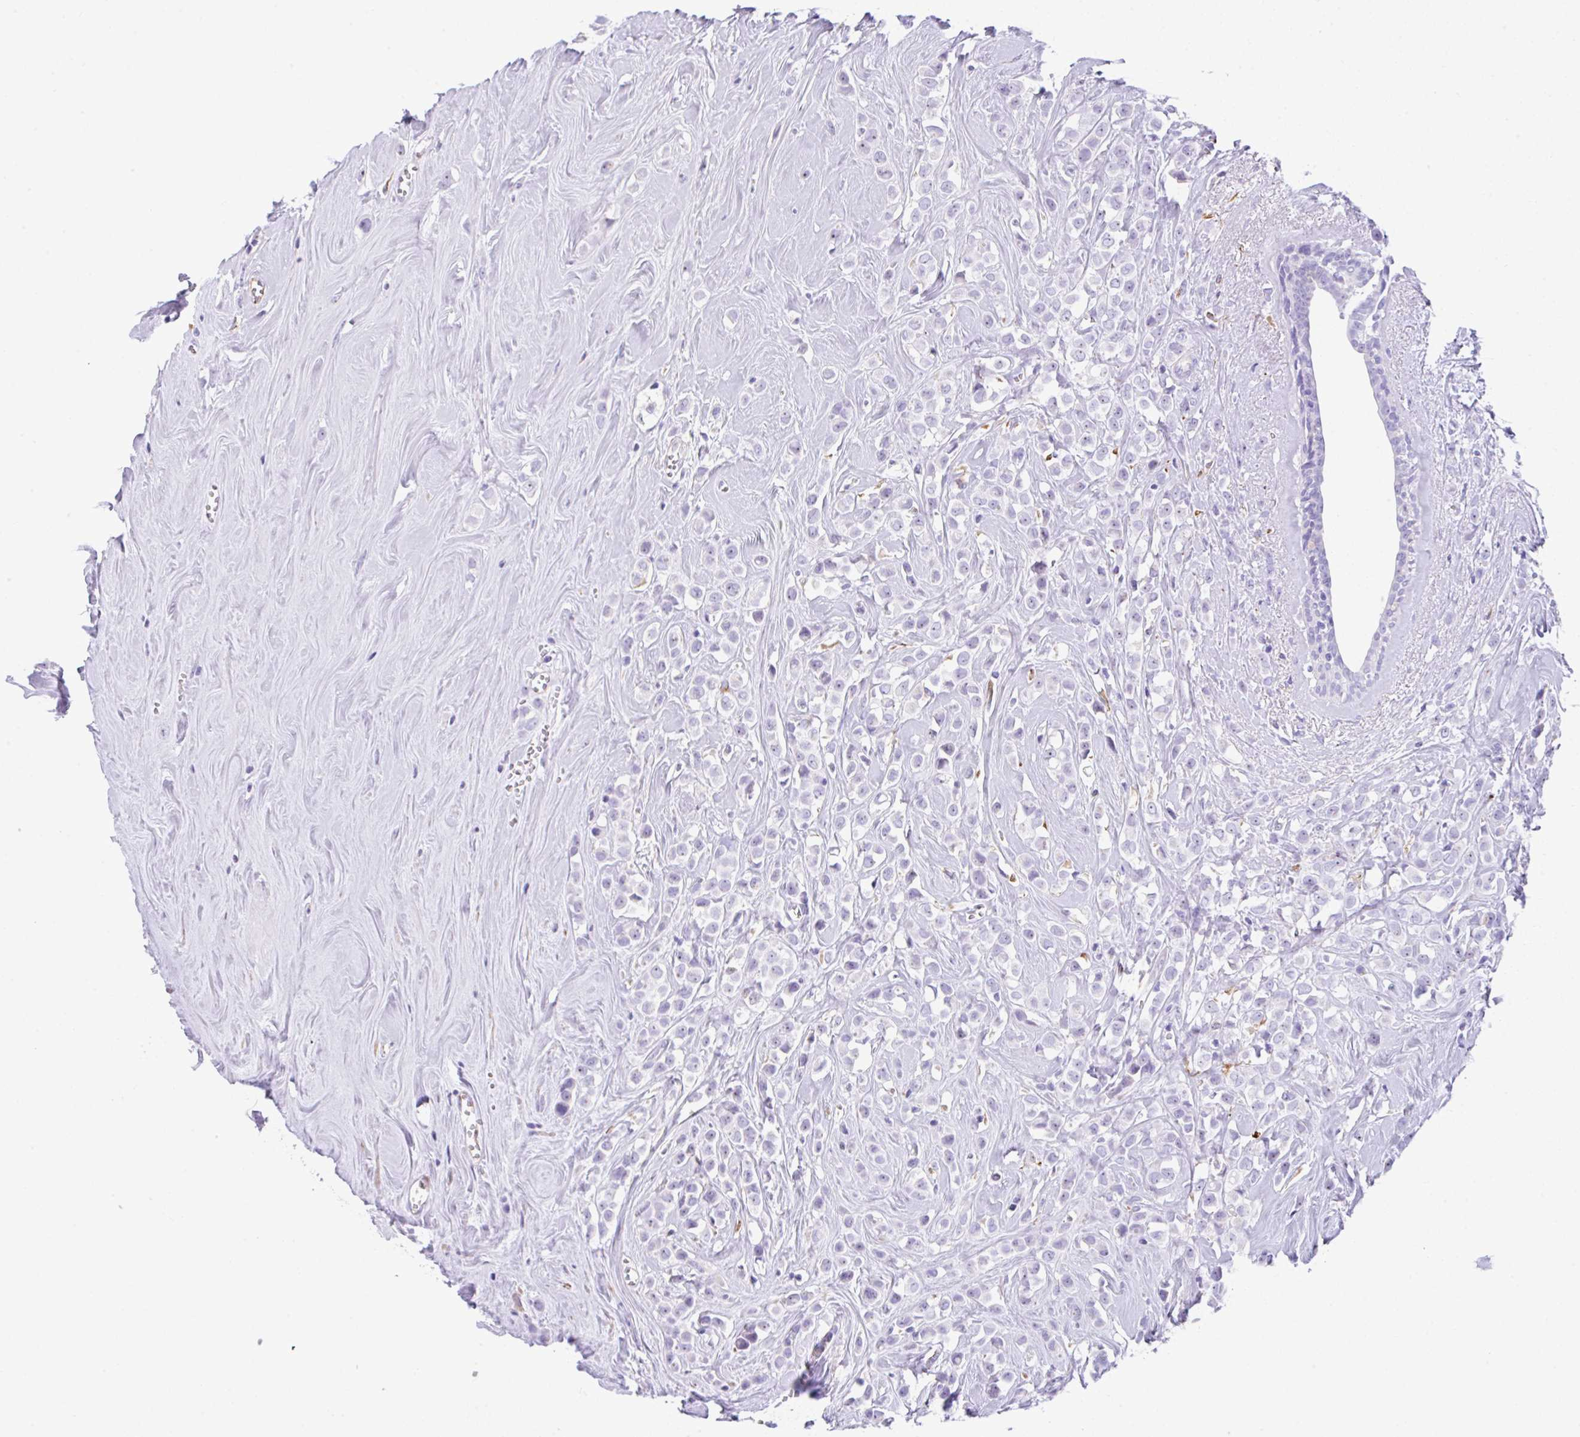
{"staining": {"intensity": "negative", "quantity": "none", "location": "none"}, "tissue": "breast cancer", "cell_type": "Tumor cells", "image_type": "cancer", "snomed": [{"axis": "morphology", "description": "Duct carcinoma"}, {"axis": "topography", "description": "Breast"}], "caption": "DAB immunohistochemical staining of breast intraductal carcinoma demonstrates no significant positivity in tumor cells.", "gene": "NDUFAF8", "patient": {"sex": "female", "age": 80}}